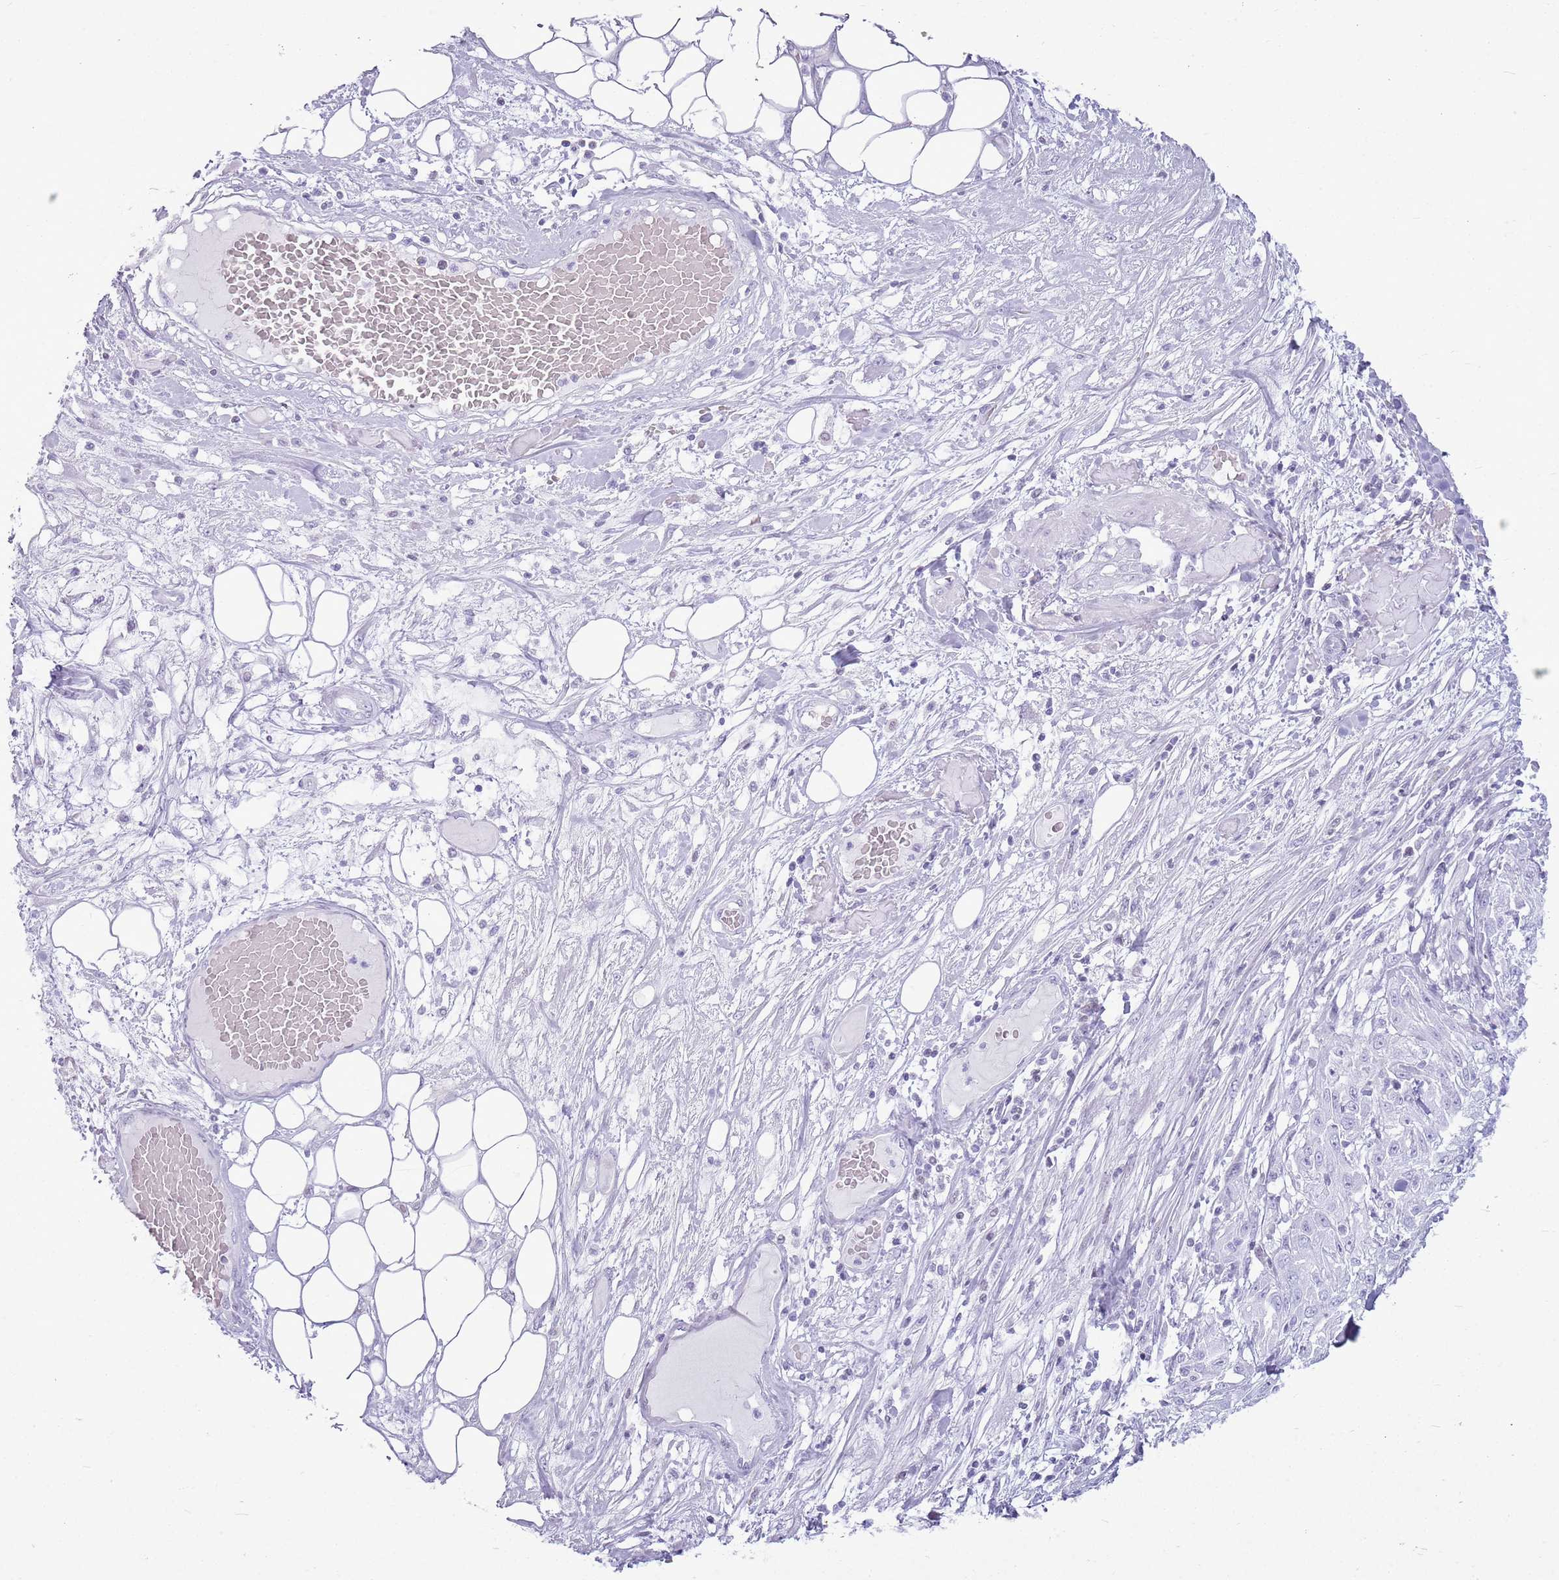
{"staining": {"intensity": "negative", "quantity": "none", "location": "none"}, "tissue": "skin cancer", "cell_type": "Tumor cells", "image_type": "cancer", "snomed": [{"axis": "morphology", "description": "Squamous cell carcinoma, NOS"}, {"axis": "morphology", "description": "Squamous cell carcinoma, metastatic, NOS"}, {"axis": "topography", "description": "Skin"}, {"axis": "topography", "description": "Lymph node"}], "caption": "Skin metastatic squamous cell carcinoma was stained to show a protein in brown. There is no significant positivity in tumor cells. (DAB (3,3'-diaminobenzidine) immunohistochemistry visualized using brightfield microscopy, high magnification).", "gene": "ASIP", "patient": {"sex": "male", "age": 75}}